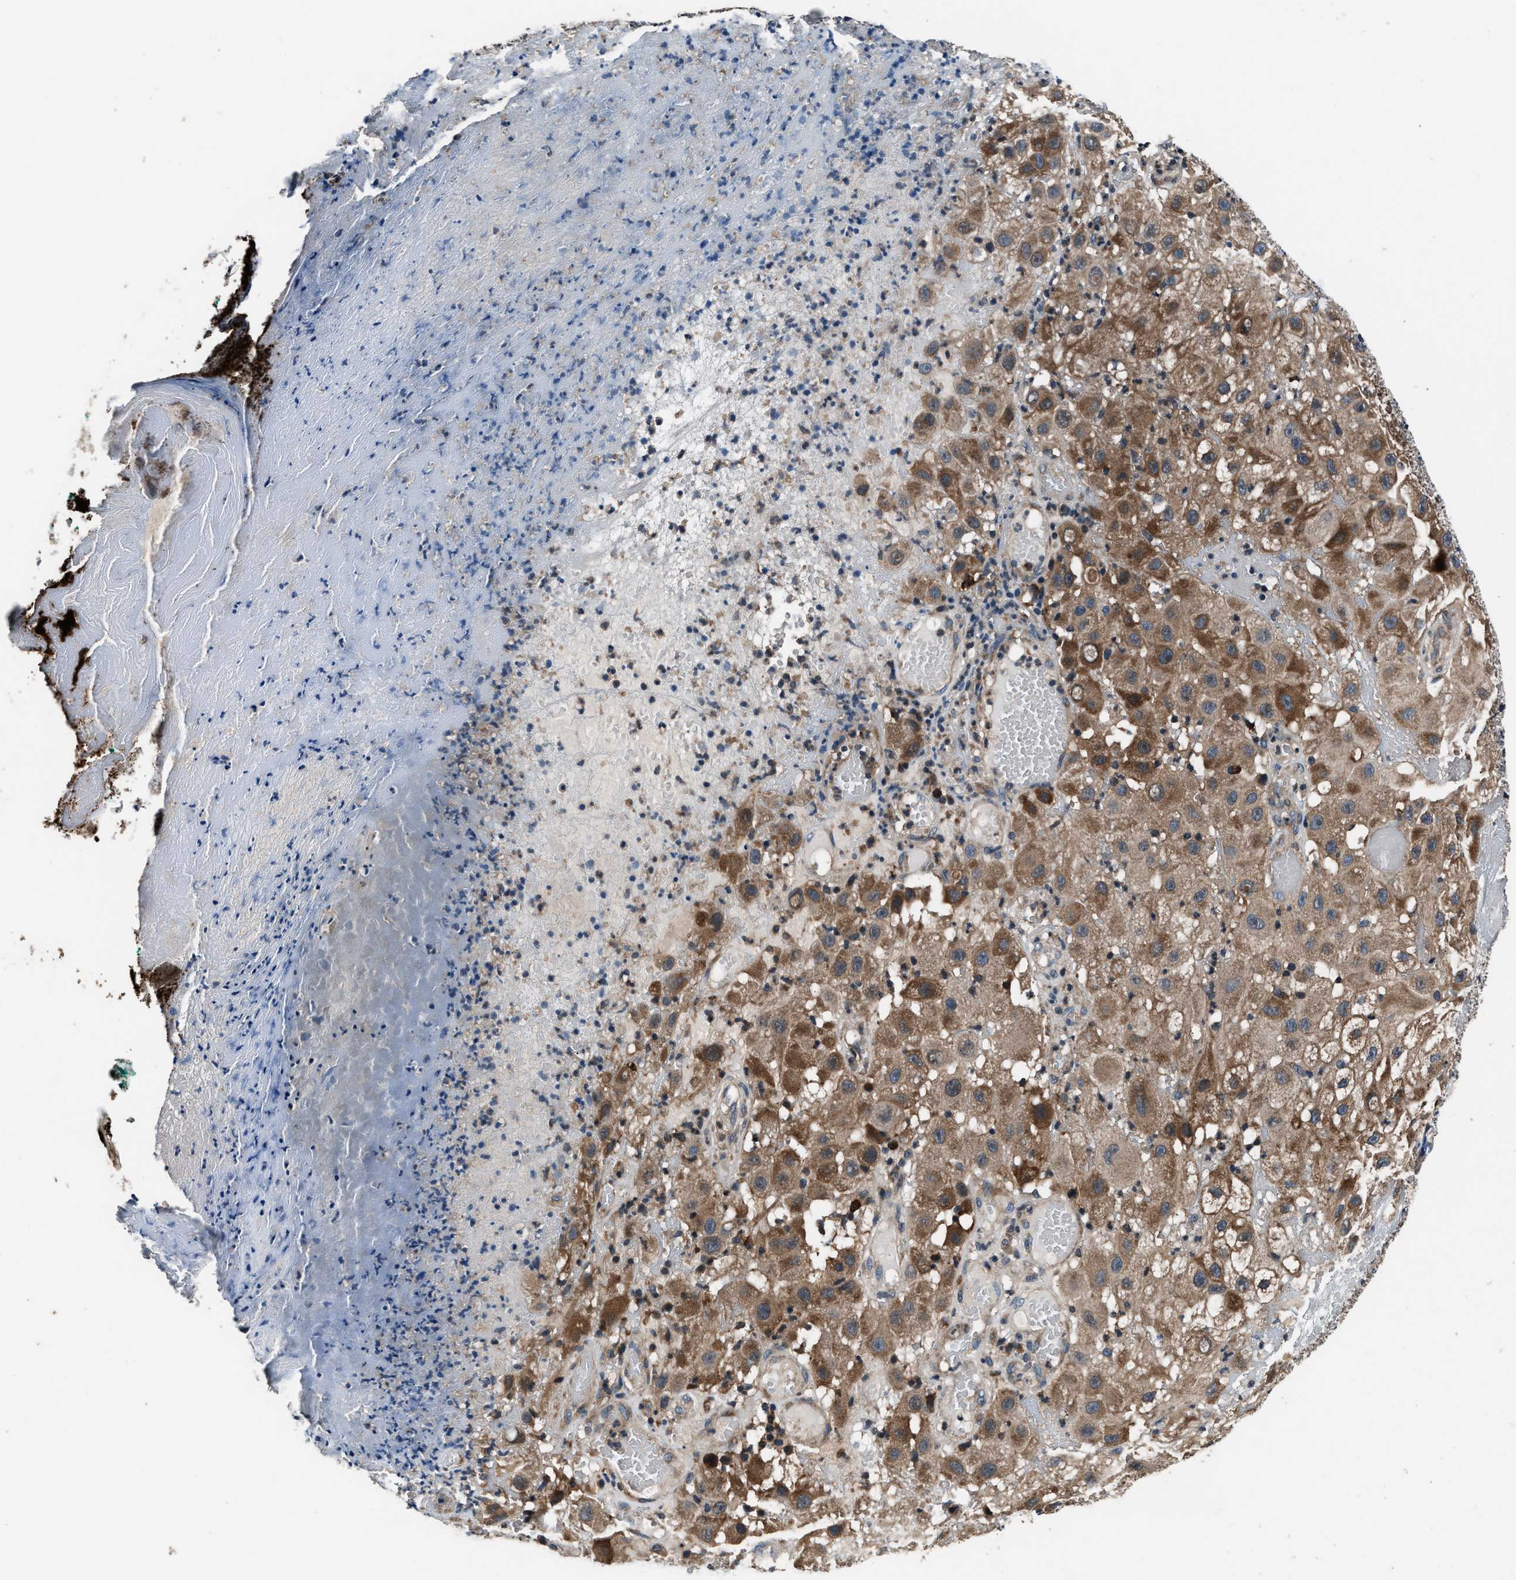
{"staining": {"intensity": "moderate", "quantity": ">75%", "location": "cytoplasmic/membranous"}, "tissue": "melanoma", "cell_type": "Tumor cells", "image_type": "cancer", "snomed": [{"axis": "morphology", "description": "Malignant melanoma, NOS"}, {"axis": "topography", "description": "Skin"}], "caption": "DAB (3,3'-diaminobenzidine) immunohistochemical staining of human melanoma shows moderate cytoplasmic/membranous protein staining in about >75% of tumor cells. The staining is performed using DAB brown chromogen to label protein expression. The nuclei are counter-stained blue using hematoxylin.", "gene": "IMPDH2", "patient": {"sex": "female", "age": 81}}